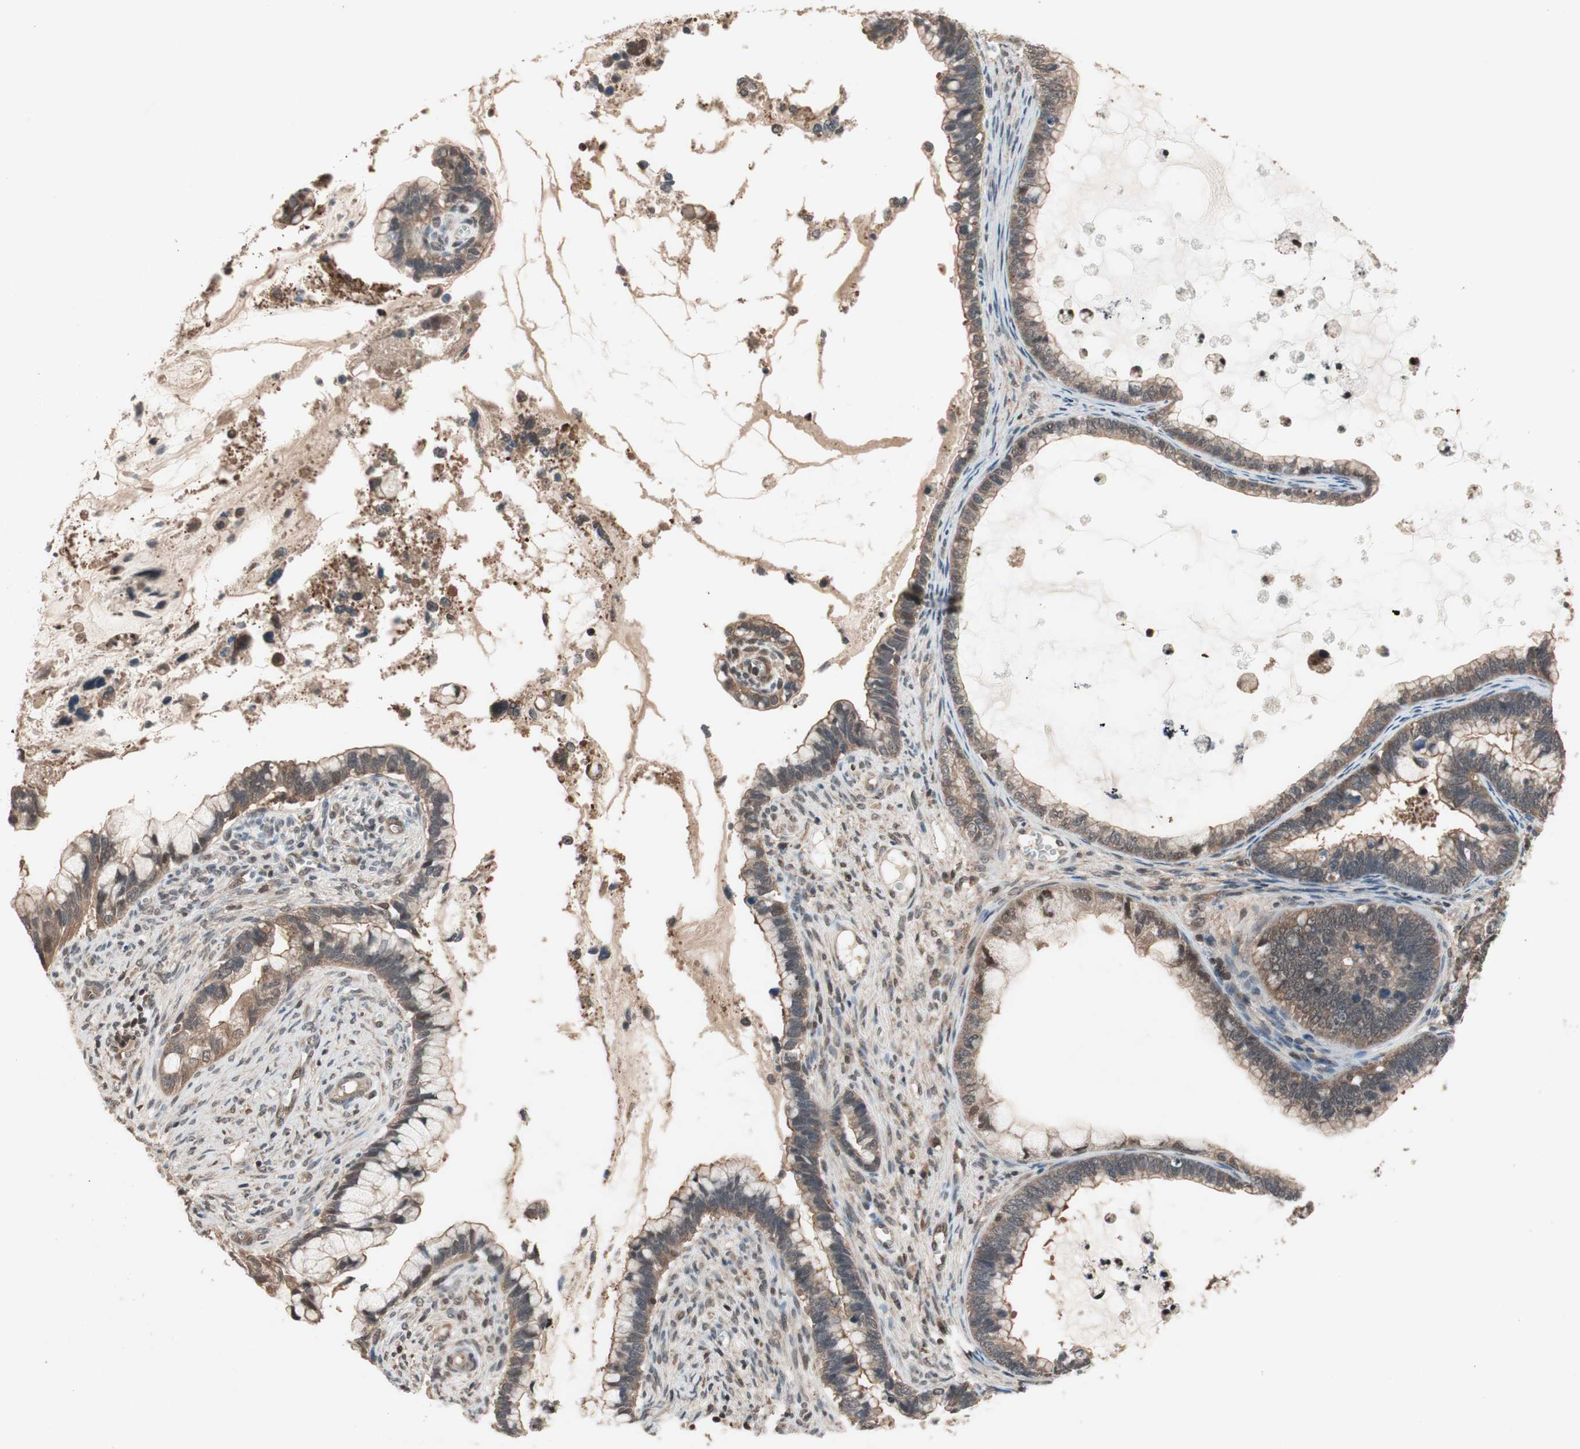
{"staining": {"intensity": "moderate", "quantity": ">75%", "location": "cytoplasmic/membranous"}, "tissue": "cervical cancer", "cell_type": "Tumor cells", "image_type": "cancer", "snomed": [{"axis": "morphology", "description": "Adenocarcinoma, NOS"}, {"axis": "topography", "description": "Cervix"}], "caption": "Tumor cells show medium levels of moderate cytoplasmic/membranous expression in about >75% of cells in cervical cancer (adenocarcinoma). The staining was performed using DAB (3,3'-diaminobenzidine) to visualize the protein expression in brown, while the nuclei were stained in blue with hematoxylin (Magnification: 20x).", "gene": "GART", "patient": {"sex": "female", "age": 44}}